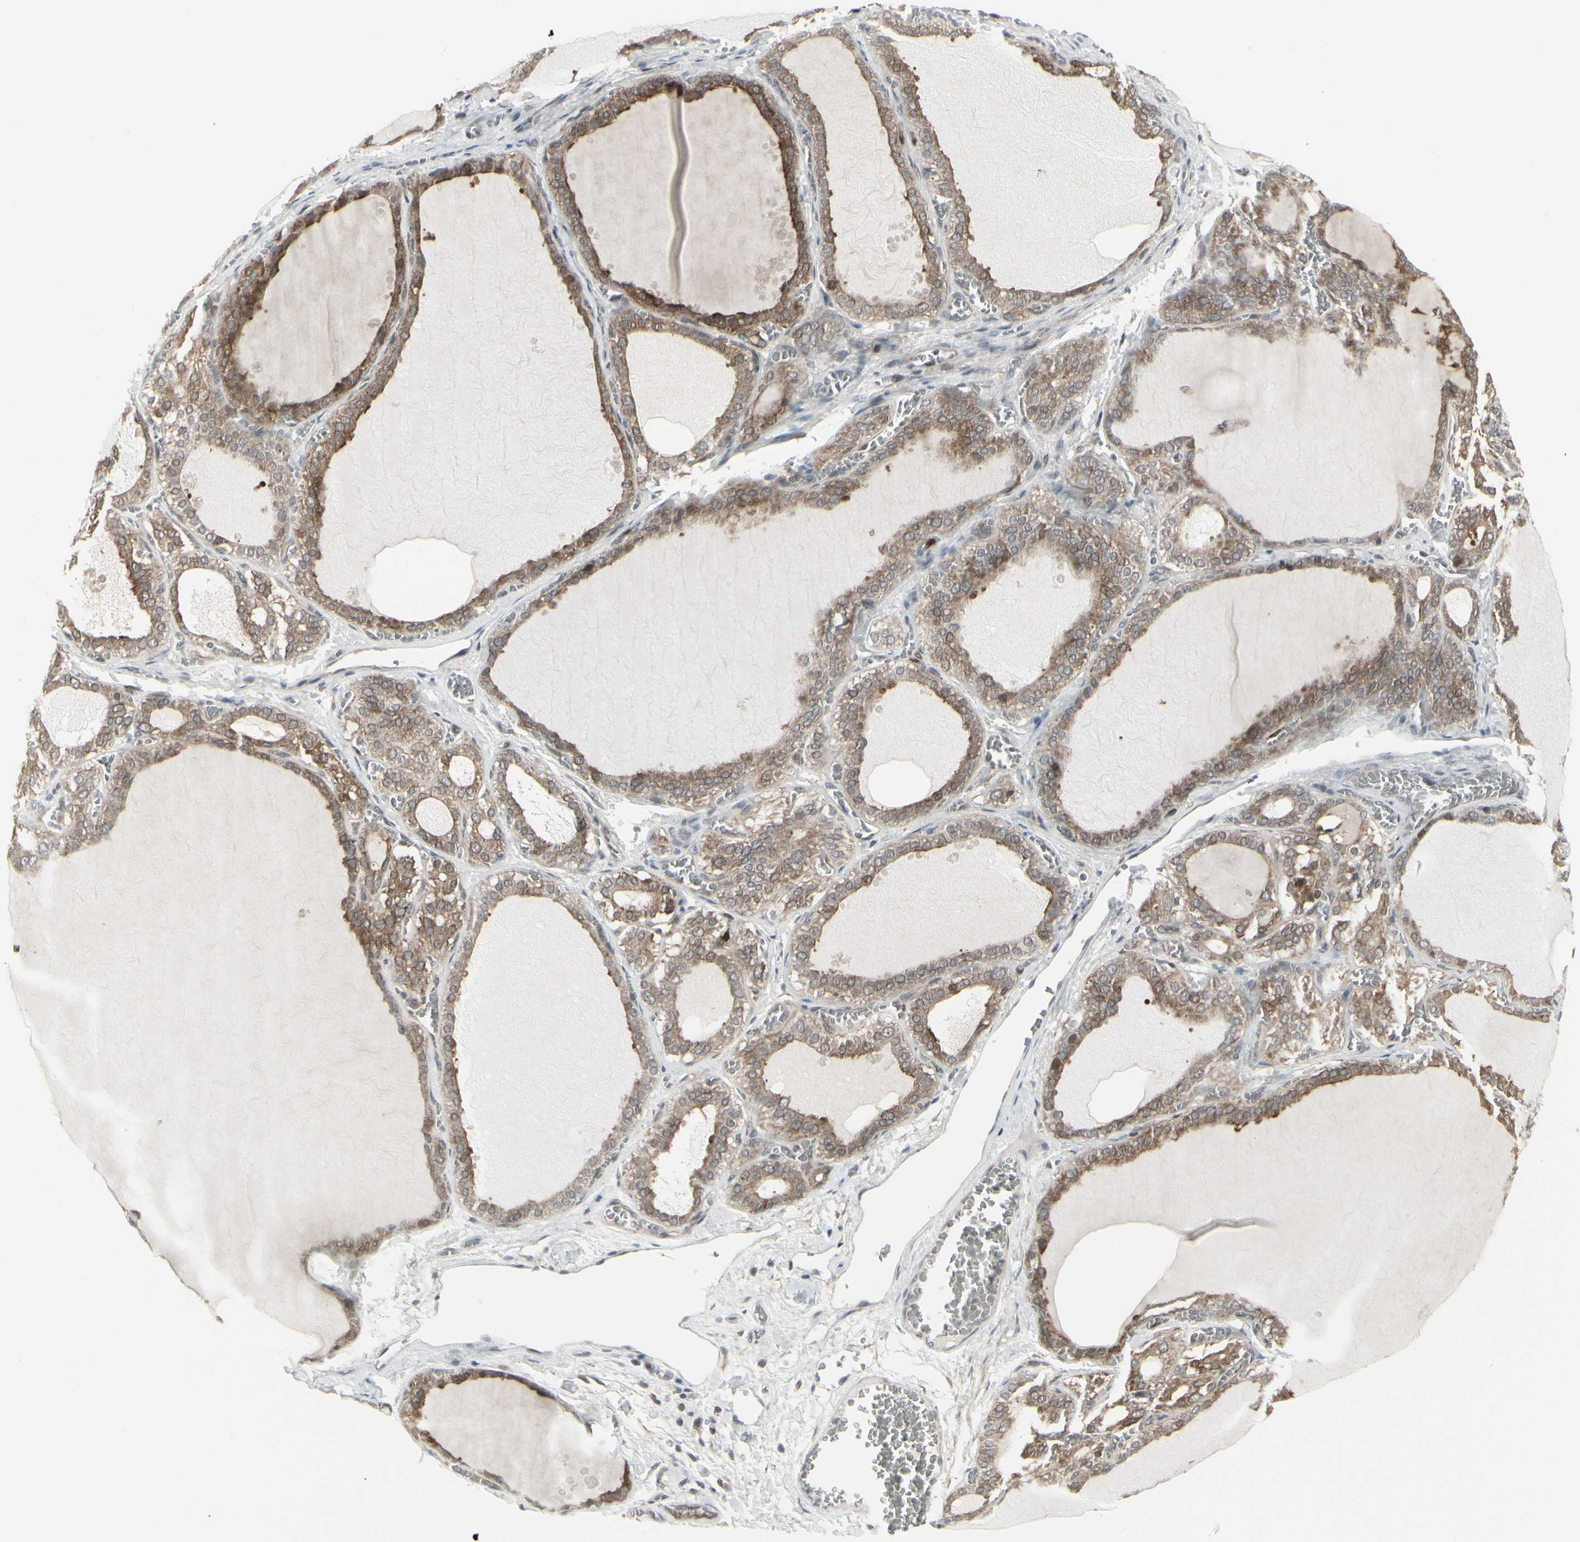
{"staining": {"intensity": "strong", "quantity": ">75%", "location": "cytoplasmic/membranous"}, "tissue": "thyroid gland", "cell_type": "Glandular cells", "image_type": "normal", "snomed": [{"axis": "morphology", "description": "Normal tissue, NOS"}, {"axis": "topography", "description": "Thyroid gland"}], "caption": "Glandular cells show strong cytoplasmic/membranous positivity in about >75% of cells in normal thyroid gland. (brown staining indicates protein expression, while blue staining denotes nuclei).", "gene": "IGFBP6", "patient": {"sex": "female", "age": 55}}